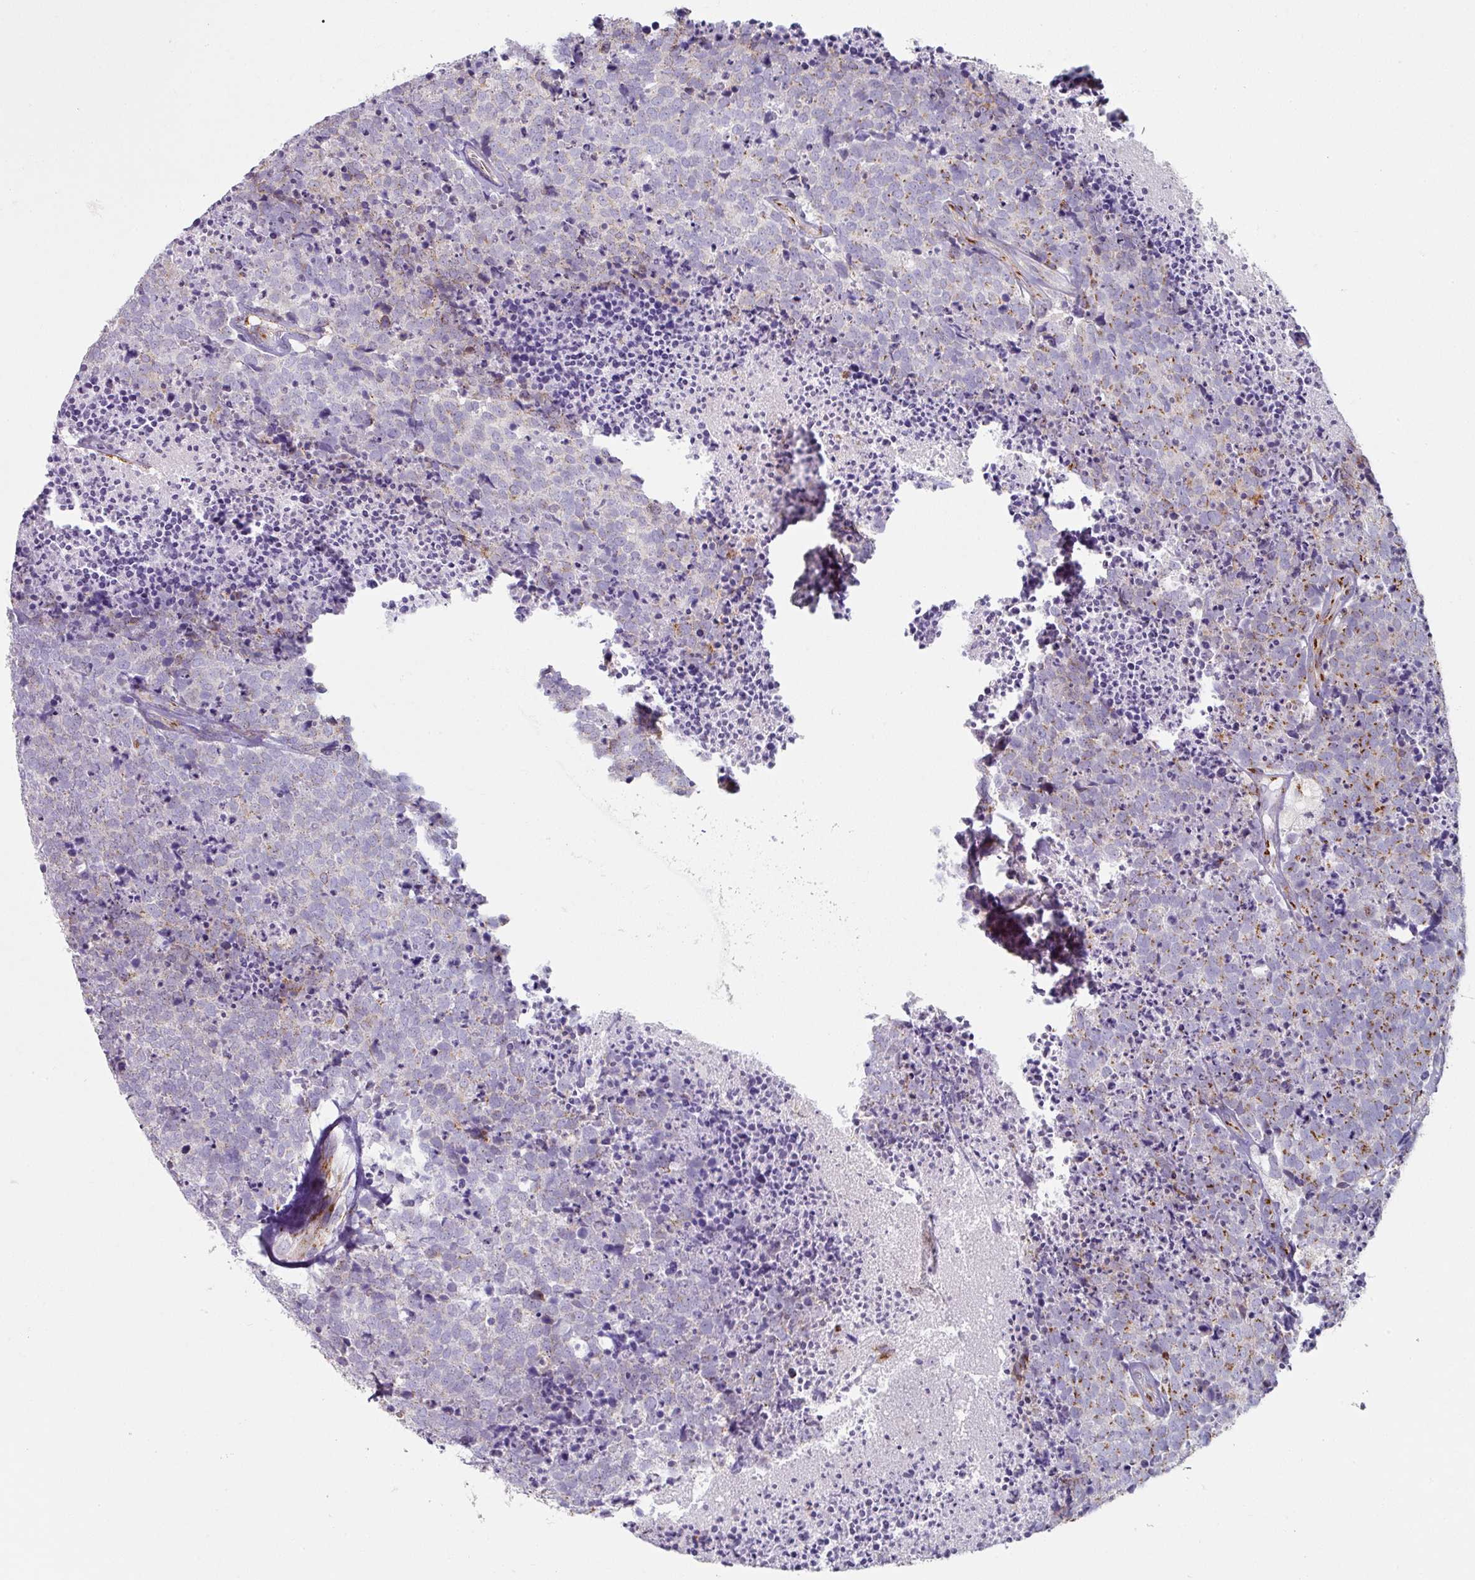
{"staining": {"intensity": "moderate", "quantity": "<25%", "location": "cytoplasmic/membranous"}, "tissue": "carcinoid", "cell_type": "Tumor cells", "image_type": "cancer", "snomed": [{"axis": "morphology", "description": "Carcinoid, malignant, NOS"}, {"axis": "topography", "description": "Skin"}], "caption": "A high-resolution micrograph shows immunohistochemistry (IHC) staining of carcinoid, which exhibits moderate cytoplasmic/membranous positivity in approximately <25% of tumor cells.", "gene": "CCDC85B", "patient": {"sex": "female", "age": 79}}